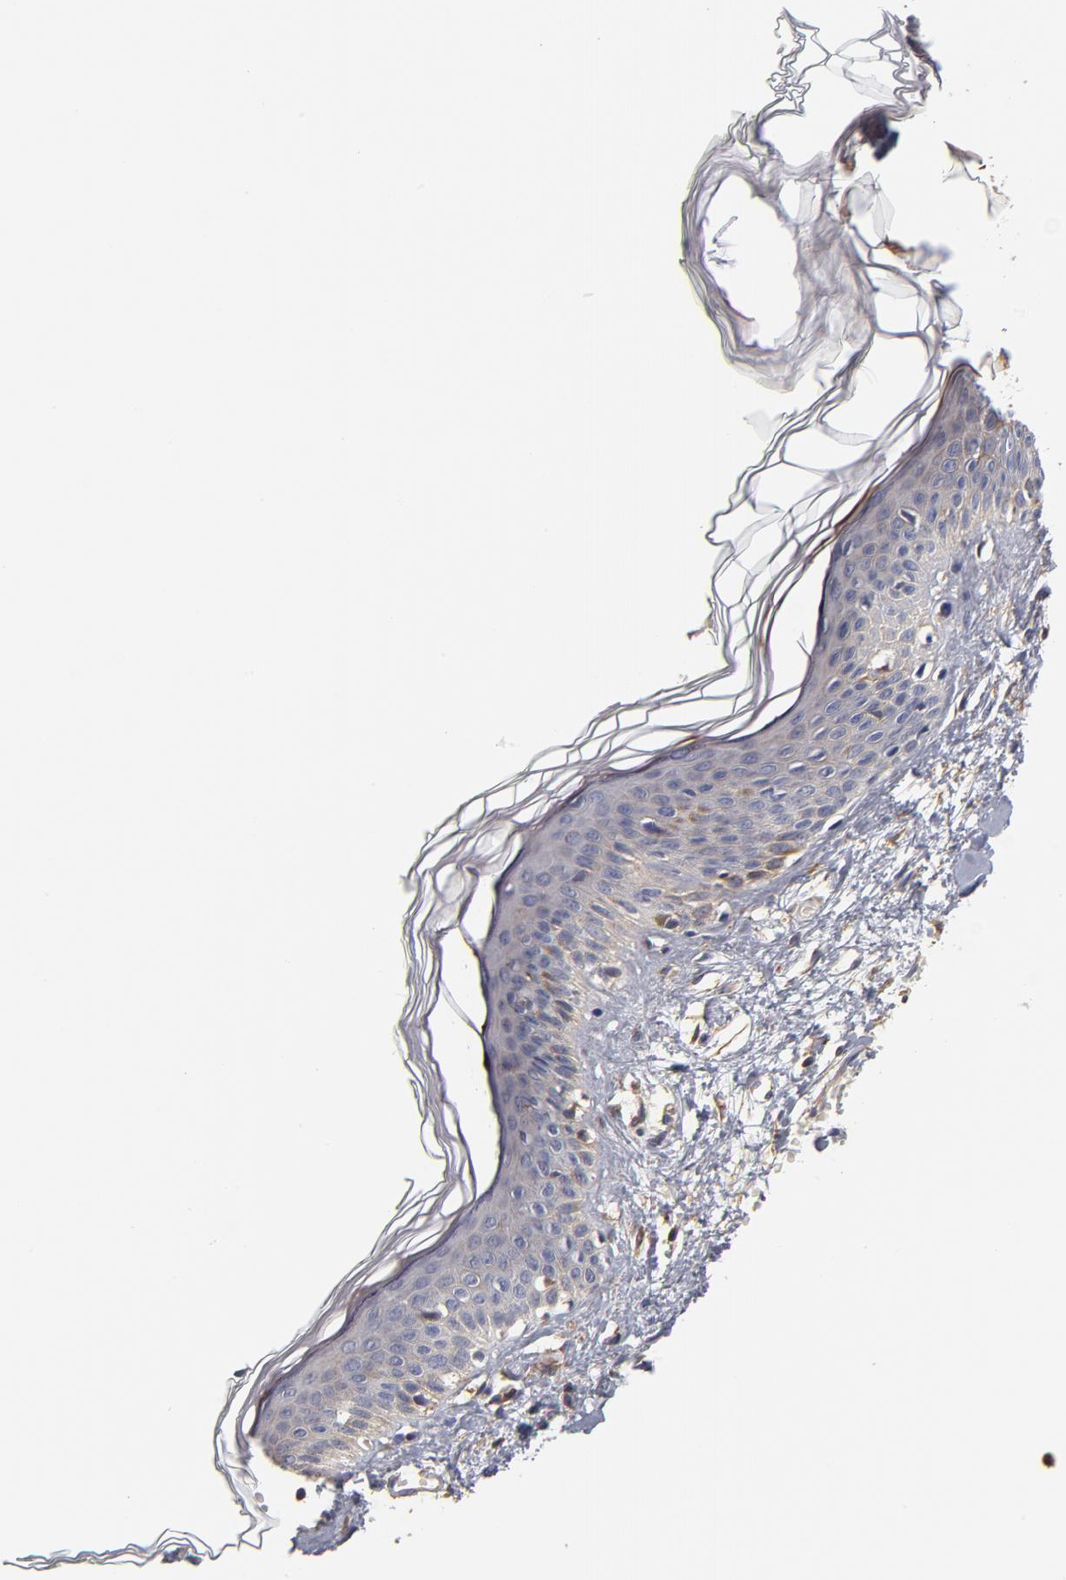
{"staining": {"intensity": "negative", "quantity": "none", "location": "none"}, "tissue": "skin", "cell_type": "Fibroblasts", "image_type": "normal", "snomed": [{"axis": "morphology", "description": "Normal tissue, NOS"}, {"axis": "morphology", "description": "Sarcoma, NOS"}, {"axis": "topography", "description": "Skin"}, {"axis": "topography", "description": "Soft tissue"}], "caption": "DAB (3,3'-diaminobenzidine) immunohistochemical staining of benign human skin shows no significant positivity in fibroblasts.", "gene": "FCMR", "patient": {"sex": "female", "age": 51}}